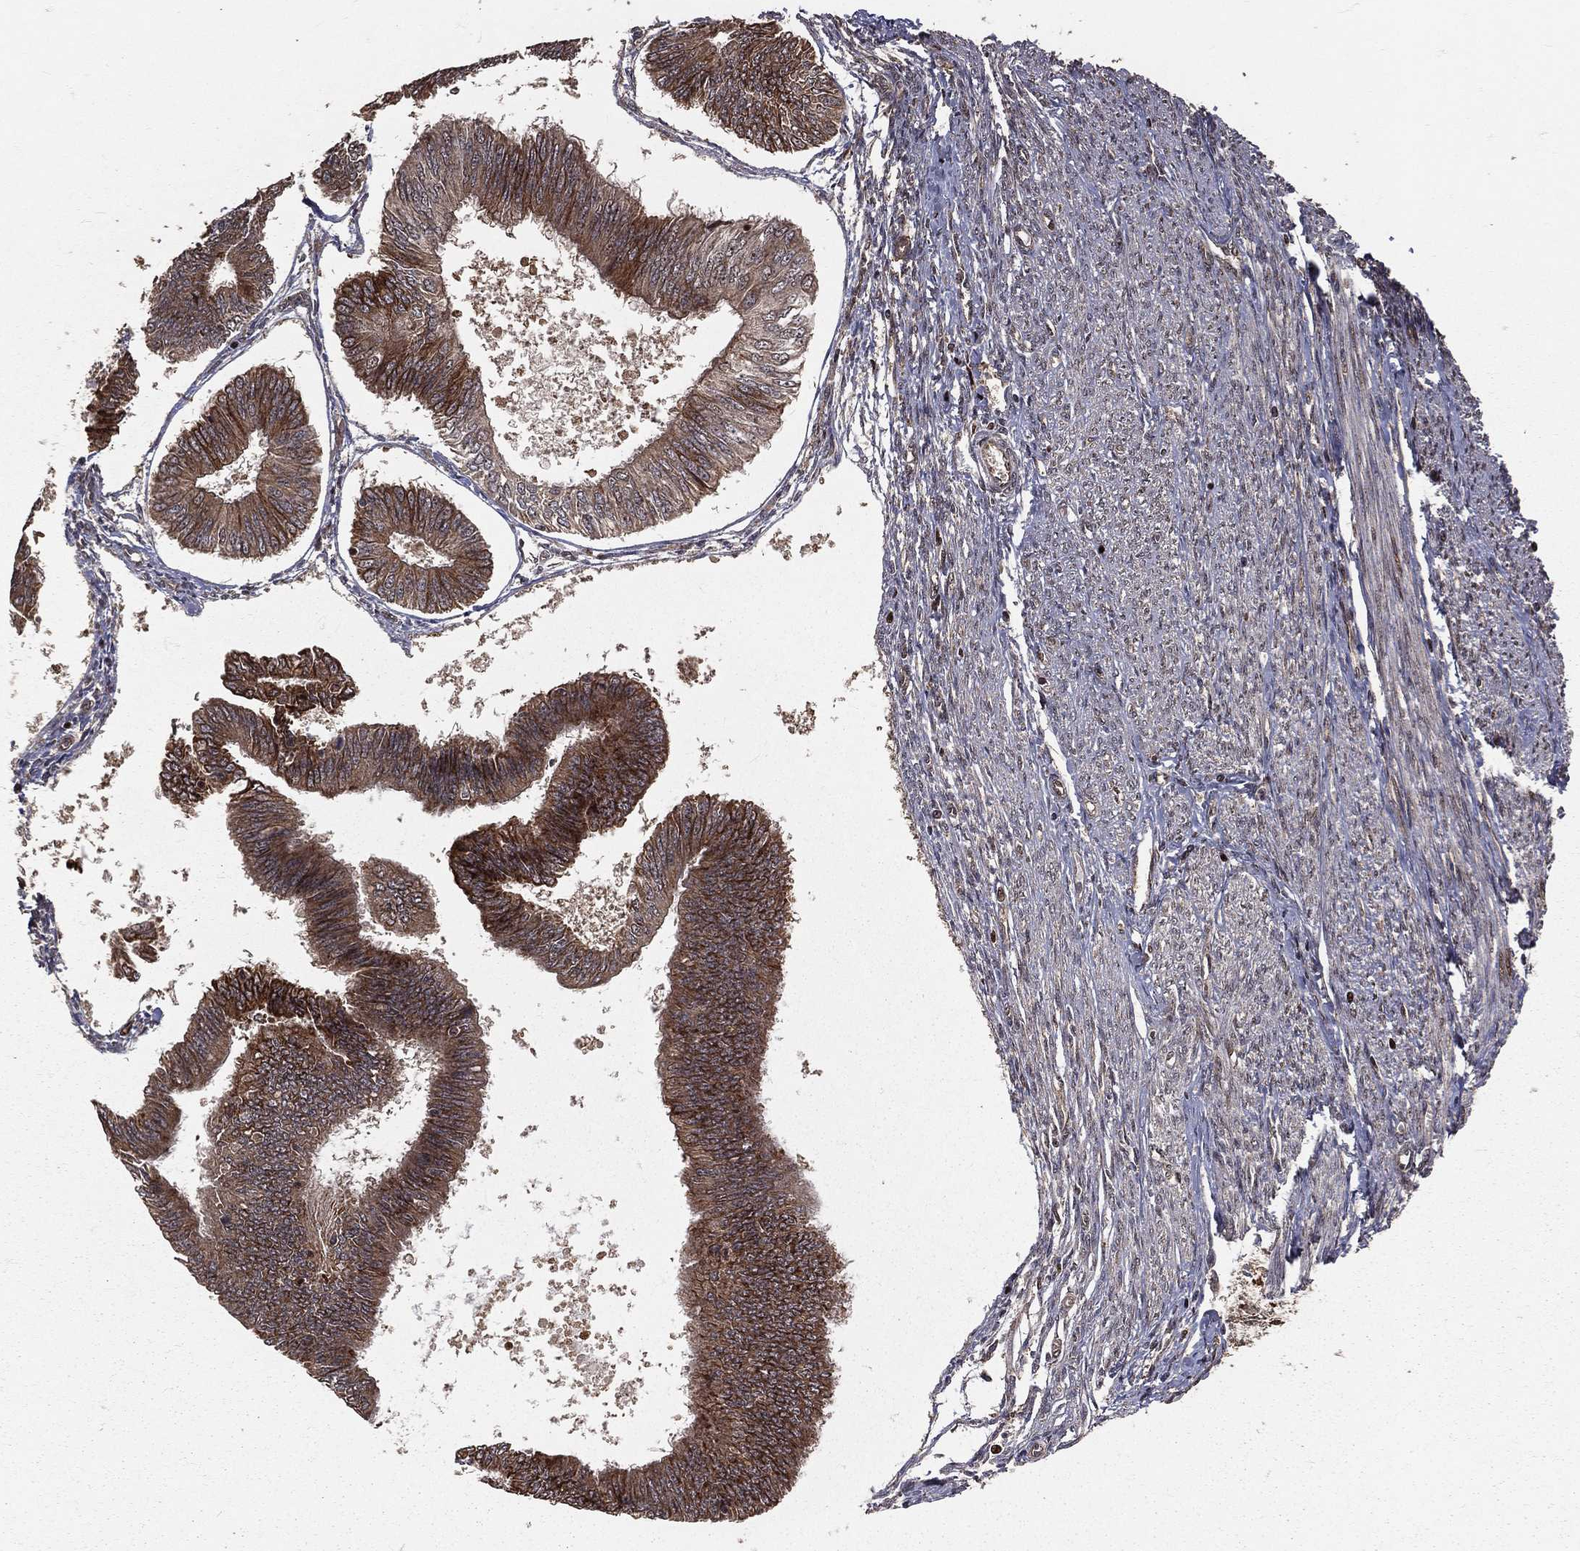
{"staining": {"intensity": "moderate", "quantity": "<25%", "location": "cytoplasmic/membranous"}, "tissue": "endometrial cancer", "cell_type": "Tumor cells", "image_type": "cancer", "snomed": [{"axis": "morphology", "description": "Adenocarcinoma, NOS"}, {"axis": "topography", "description": "Endometrium"}], "caption": "Human adenocarcinoma (endometrial) stained for a protein (brown) demonstrates moderate cytoplasmic/membranous positive staining in approximately <25% of tumor cells.", "gene": "MAPK1", "patient": {"sex": "female", "age": 58}}